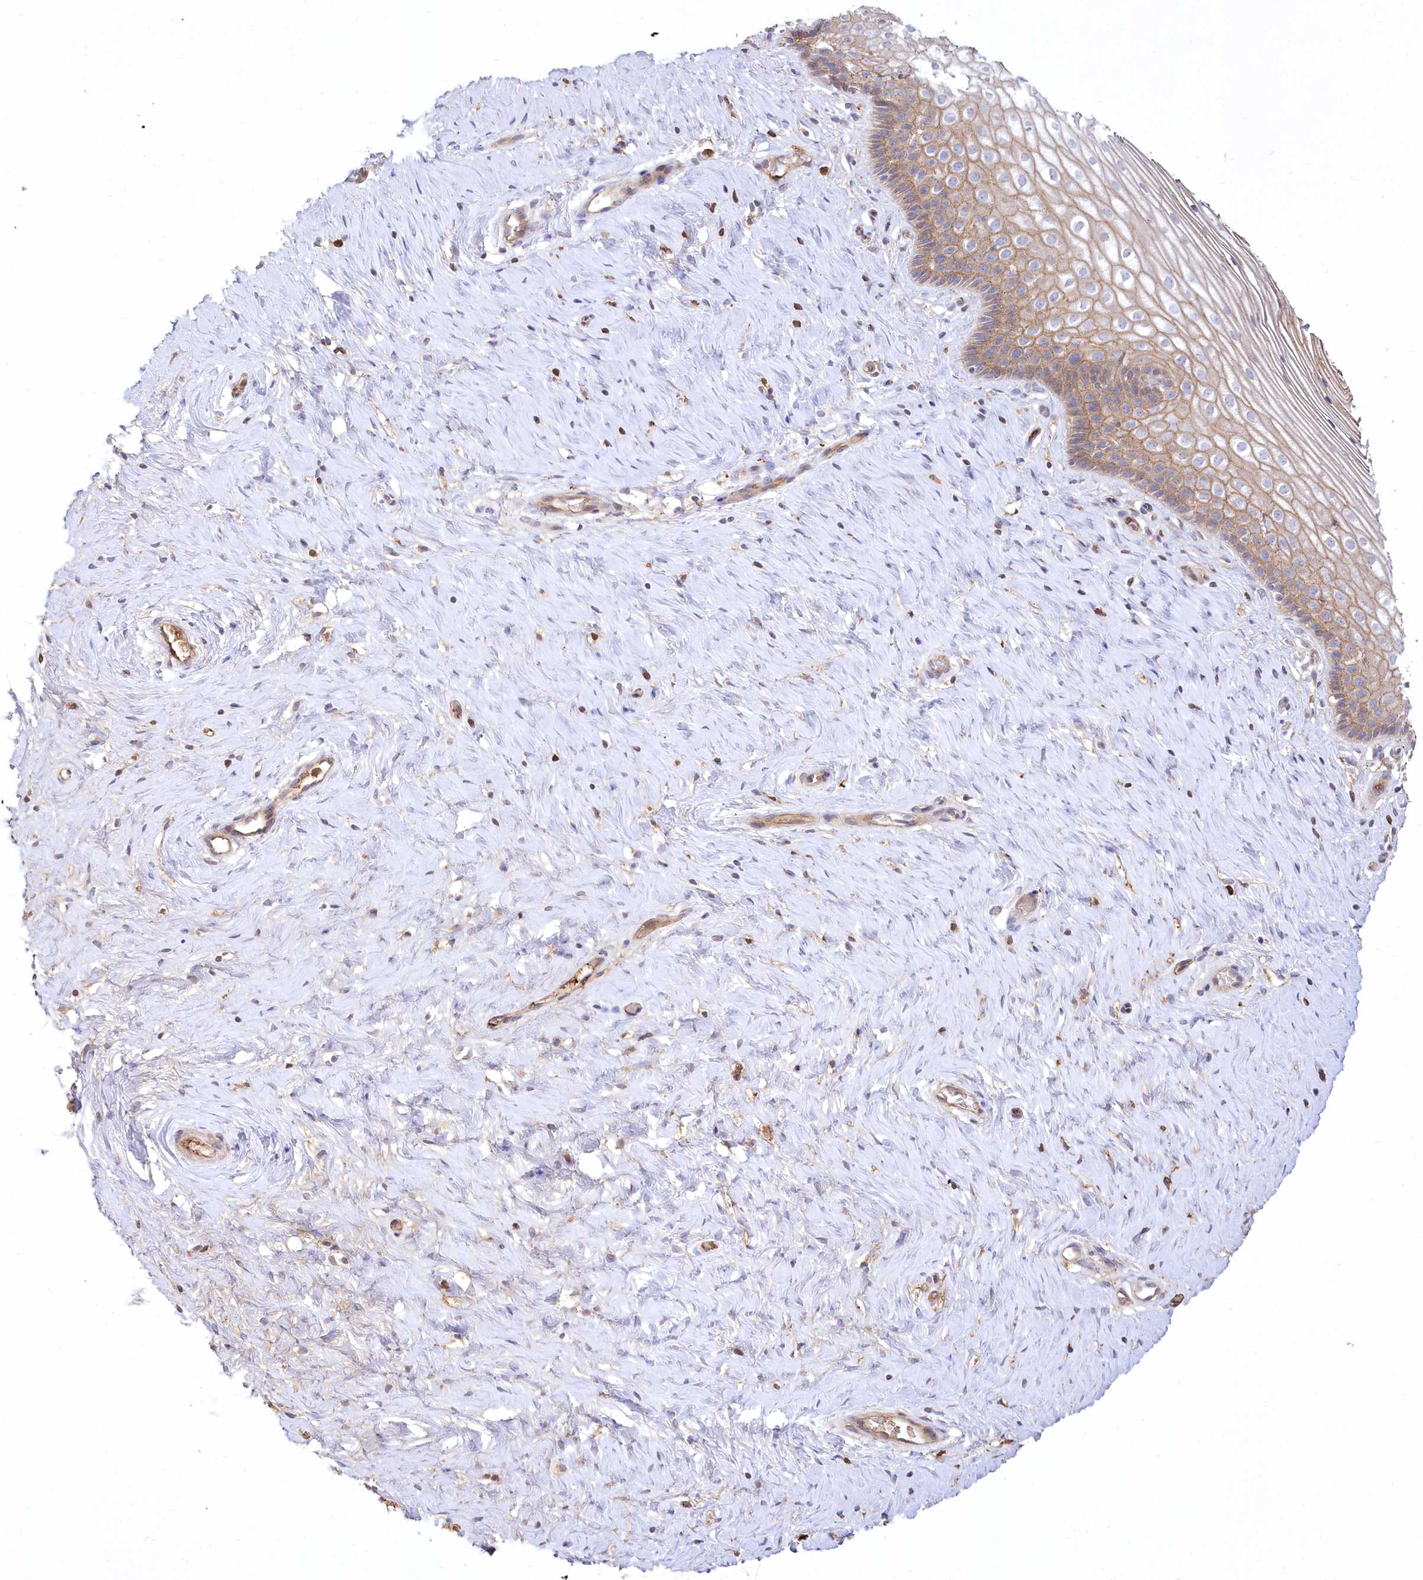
{"staining": {"intensity": "weak", "quantity": "25%-75%", "location": "cytoplasmic/membranous"}, "tissue": "cervix", "cell_type": "Glandular cells", "image_type": "normal", "snomed": [{"axis": "morphology", "description": "Normal tissue, NOS"}, {"axis": "topography", "description": "Cervix"}], "caption": "Immunohistochemical staining of unremarkable human cervix shows low levels of weak cytoplasmic/membranous staining in approximately 25%-75% of glandular cells. (DAB = brown stain, brightfield microscopy at high magnification).", "gene": "WBP1L", "patient": {"sex": "female", "age": 33}}